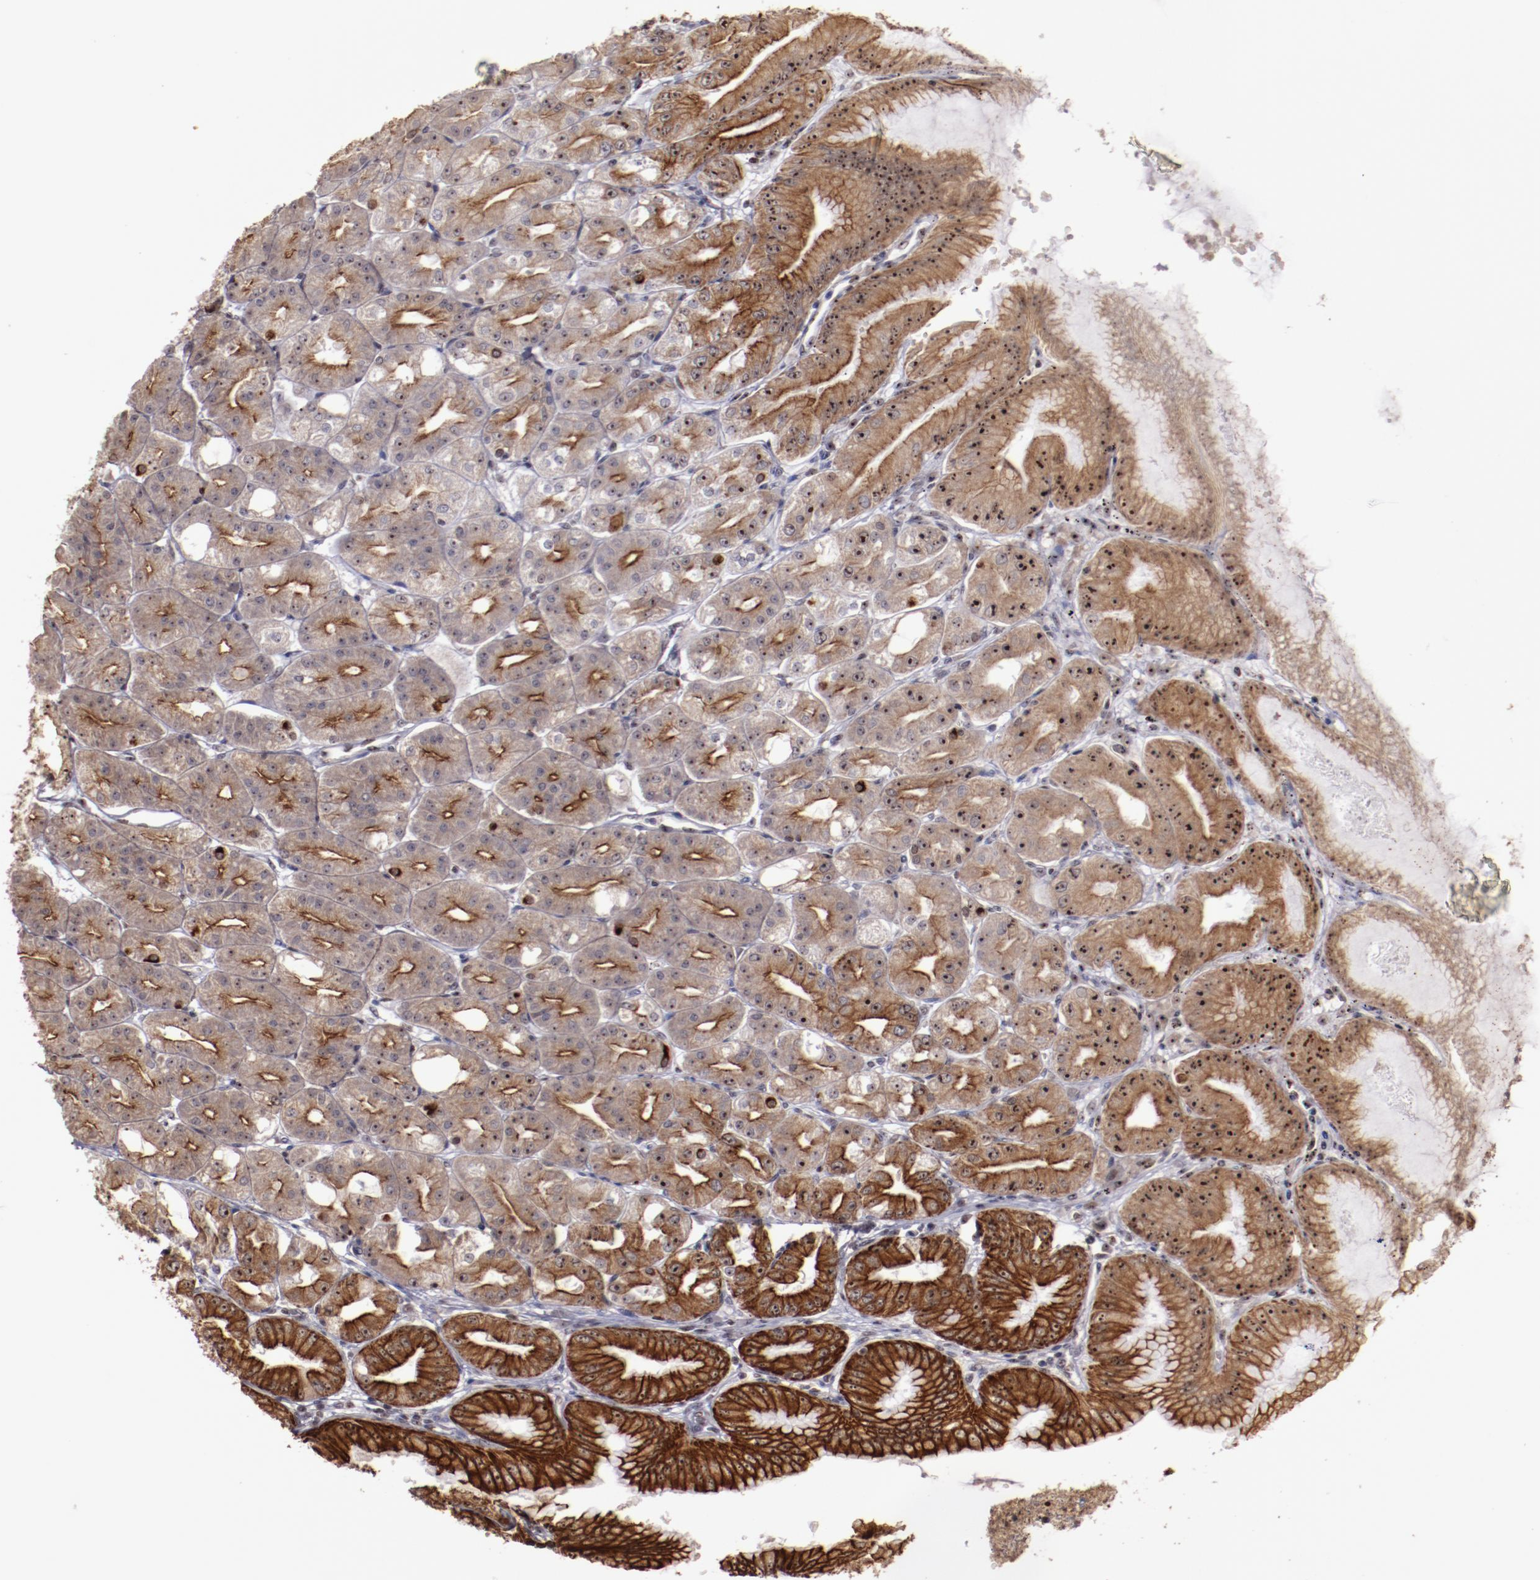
{"staining": {"intensity": "moderate", "quantity": ">75%", "location": "cytoplasmic/membranous,nuclear"}, "tissue": "stomach", "cell_type": "Glandular cells", "image_type": "normal", "snomed": [{"axis": "morphology", "description": "Normal tissue, NOS"}, {"axis": "topography", "description": "Stomach, lower"}], "caption": "This histopathology image demonstrates IHC staining of benign stomach, with medium moderate cytoplasmic/membranous,nuclear staining in about >75% of glandular cells.", "gene": "DDX24", "patient": {"sex": "male", "age": 71}}